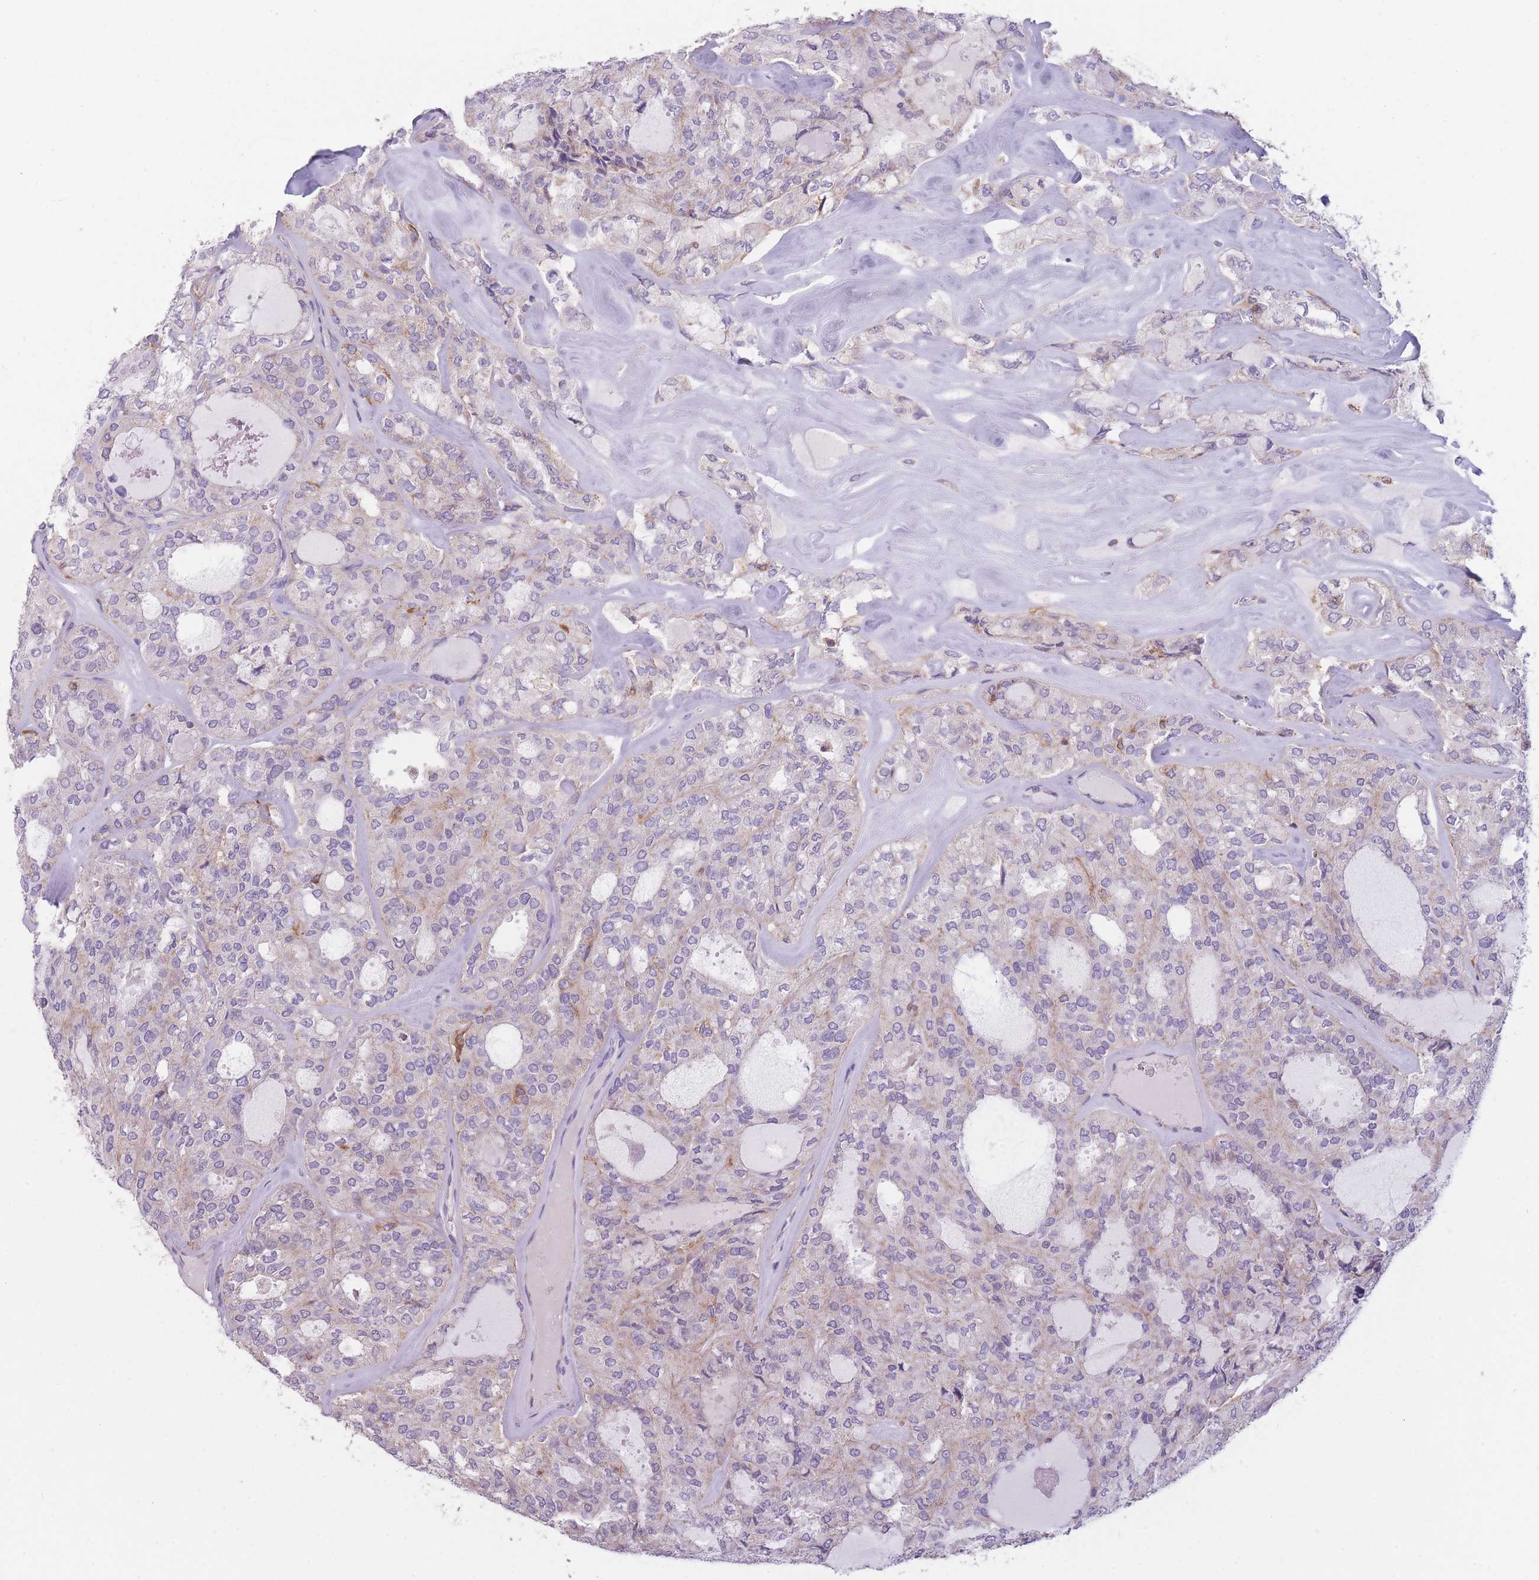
{"staining": {"intensity": "weak", "quantity": "<25%", "location": "cytoplasmic/membranous"}, "tissue": "thyroid cancer", "cell_type": "Tumor cells", "image_type": "cancer", "snomed": [{"axis": "morphology", "description": "Follicular adenoma carcinoma, NOS"}, {"axis": "topography", "description": "Thyroid gland"}], "caption": "Tumor cells show no significant protein staining in follicular adenoma carcinoma (thyroid).", "gene": "PRAM1", "patient": {"sex": "male", "age": 75}}